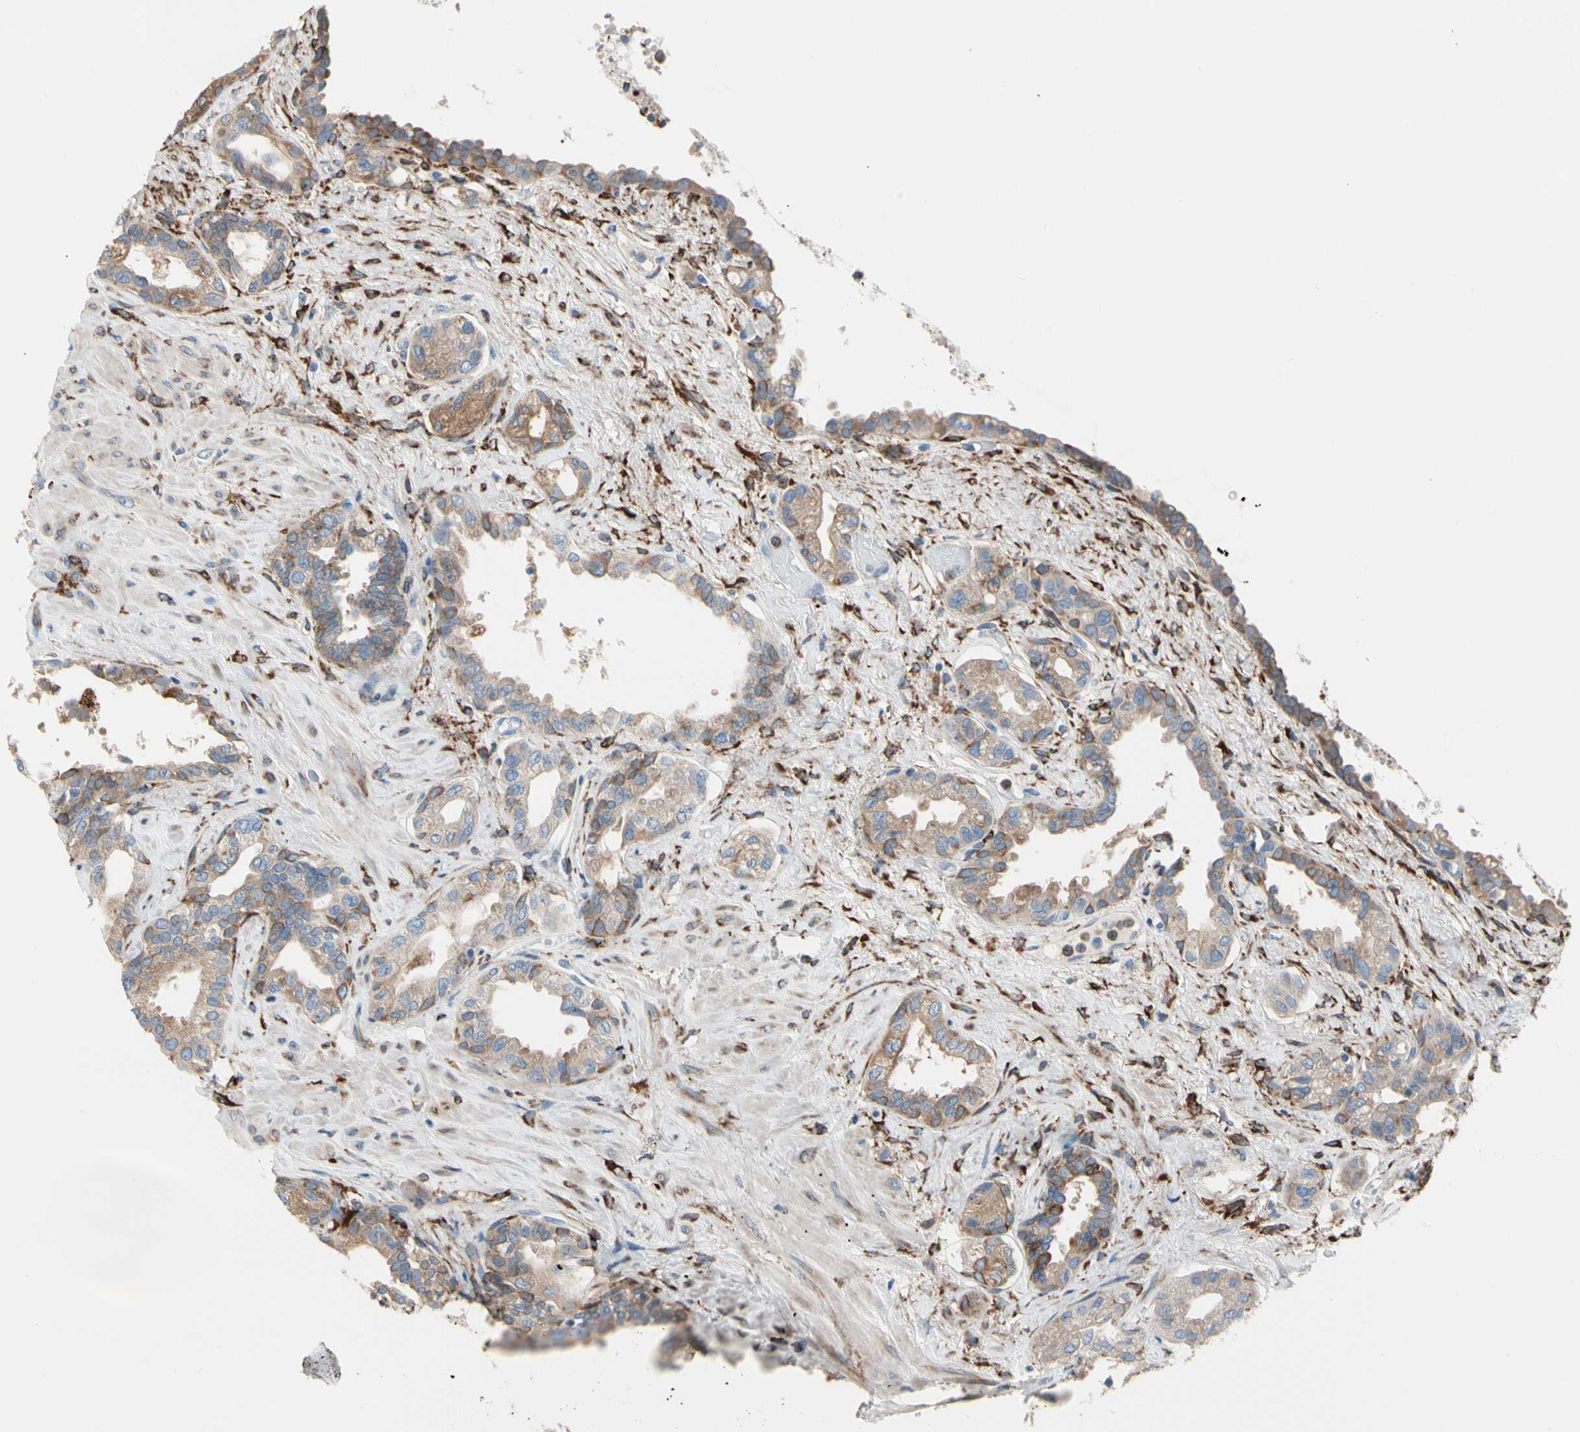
{"staining": {"intensity": "moderate", "quantity": ">75%", "location": "cytoplasmic/membranous"}, "tissue": "seminal vesicle", "cell_type": "Glandular cells", "image_type": "normal", "snomed": [{"axis": "morphology", "description": "Normal tissue, NOS"}, {"axis": "topography", "description": "Seminal veicle"}], "caption": "This photomicrograph displays immunohistochemistry (IHC) staining of benign seminal vesicle, with medium moderate cytoplasmic/membranous expression in about >75% of glandular cells.", "gene": "LRPAP1", "patient": {"sex": "male", "age": 61}}